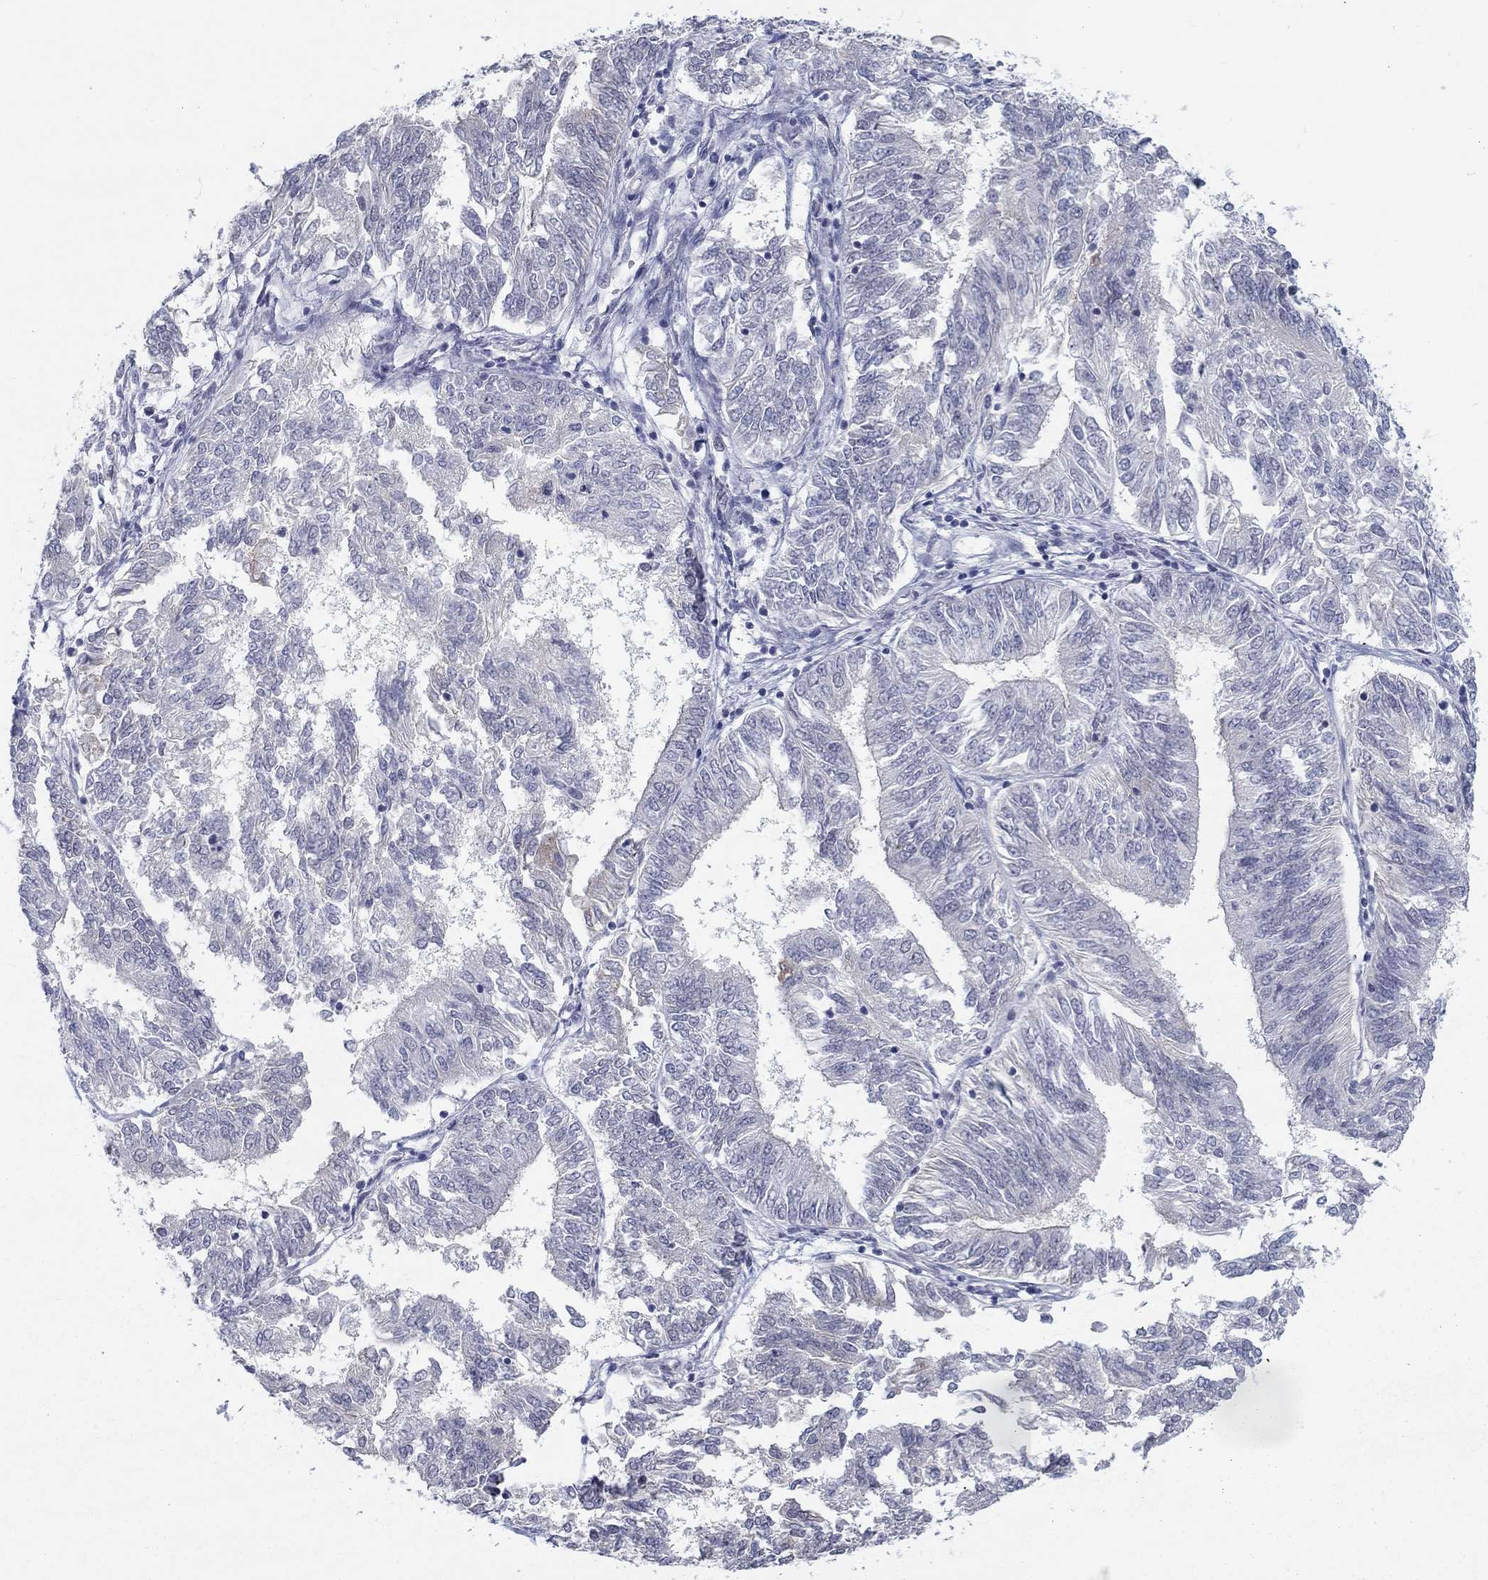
{"staining": {"intensity": "negative", "quantity": "none", "location": "none"}, "tissue": "endometrial cancer", "cell_type": "Tumor cells", "image_type": "cancer", "snomed": [{"axis": "morphology", "description": "Adenocarcinoma, NOS"}, {"axis": "topography", "description": "Endometrium"}], "caption": "The histopathology image displays no staining of tumor cells in endometrial cancer. Nuclei are stained in blue.", "gene": "SLC22A2", "patient": {"sex": "female", "age": 58}}